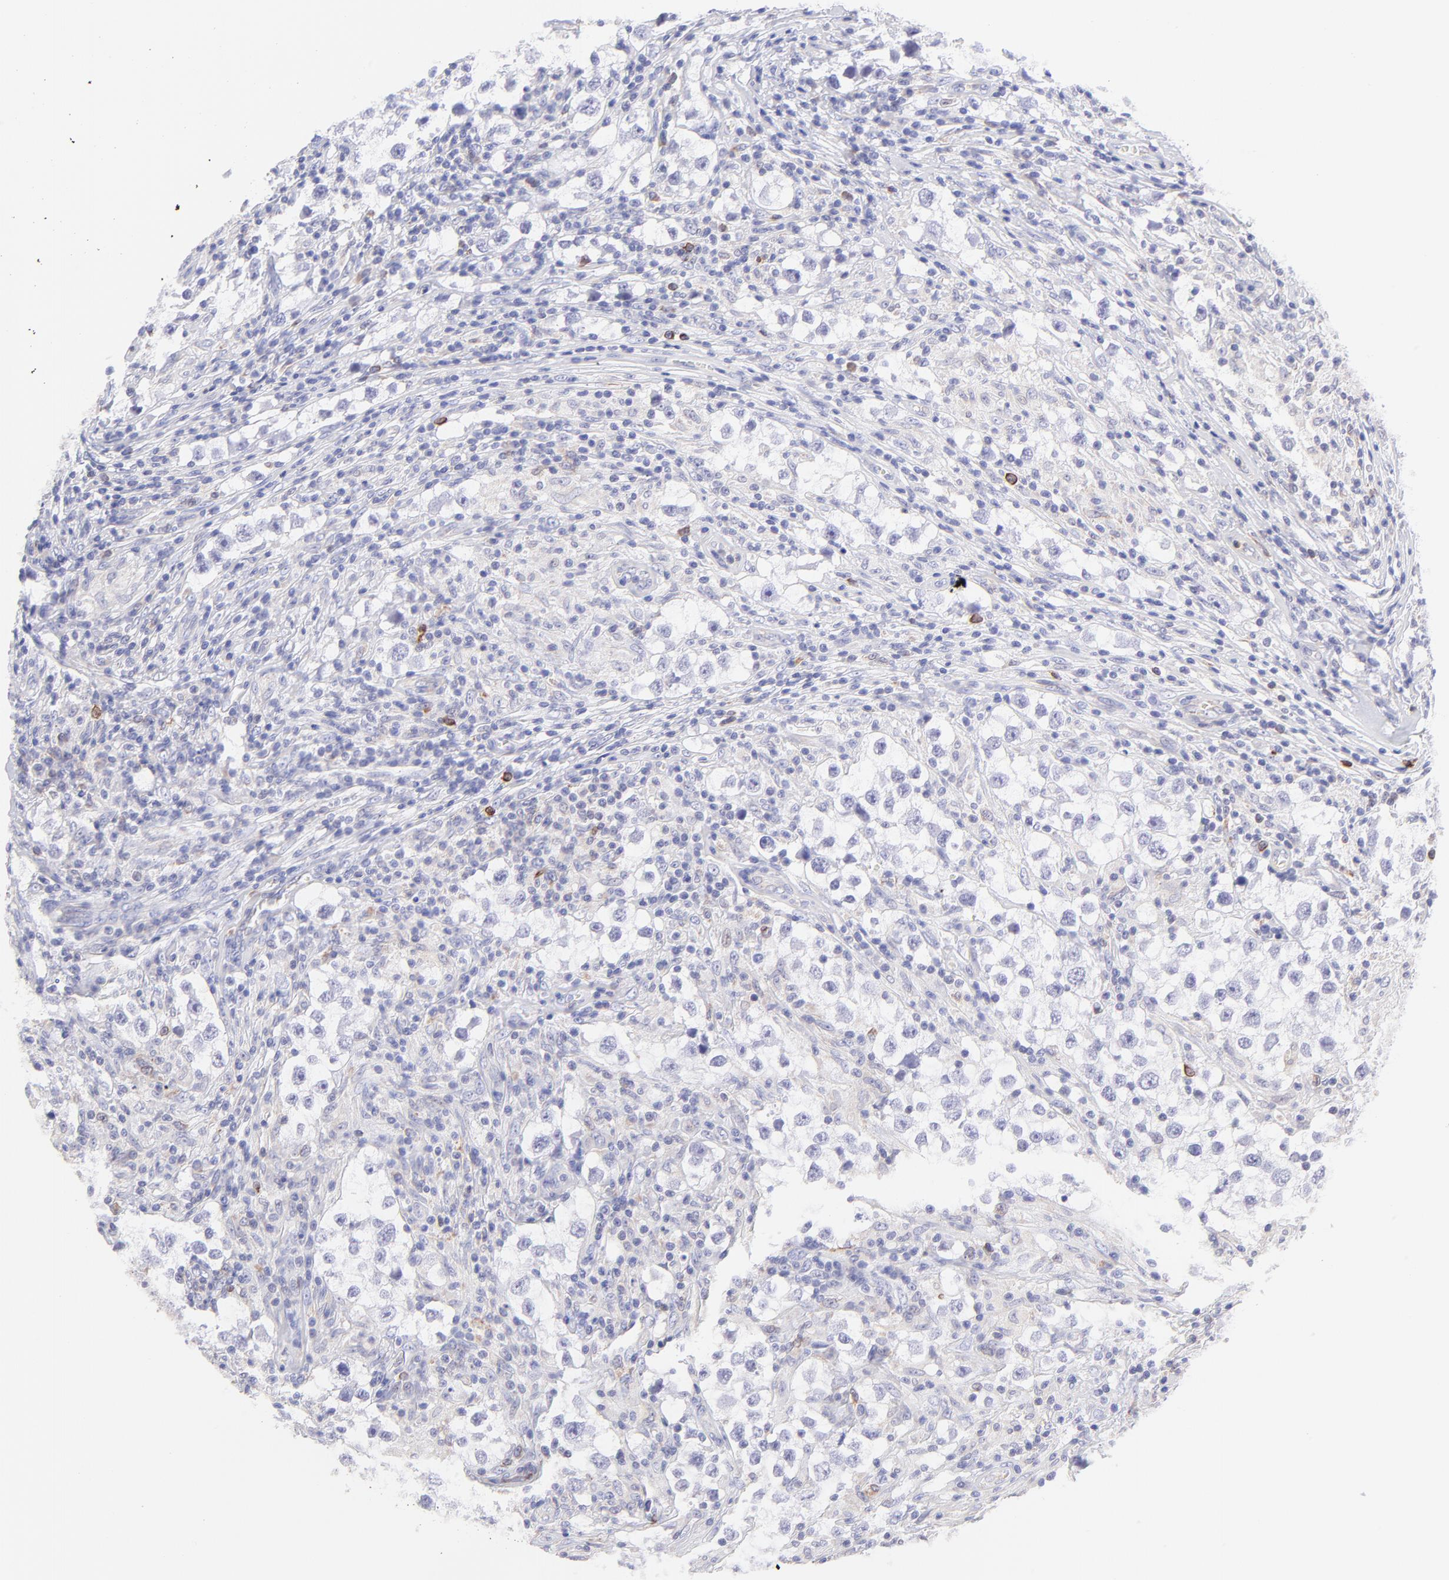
{"staining": {"intensity": "negative", "quantity": "none", "location": "none"}, "tissue": "testis cancer", "cell_type": "Tumor cells", "image_type": "cancer", "snomed": [{"axis": "morphology", "description": "Seminoma, NOS"}, {"axis": "topography", "description": "Testis"}], "caption": "IHC image of neoplastic tissue: human seminoma (testis) stained with DAB reveals no significant protein expression in tumor cells.", "gene": "IRAG2", "patient": {"sex": "male", "age": 32}}